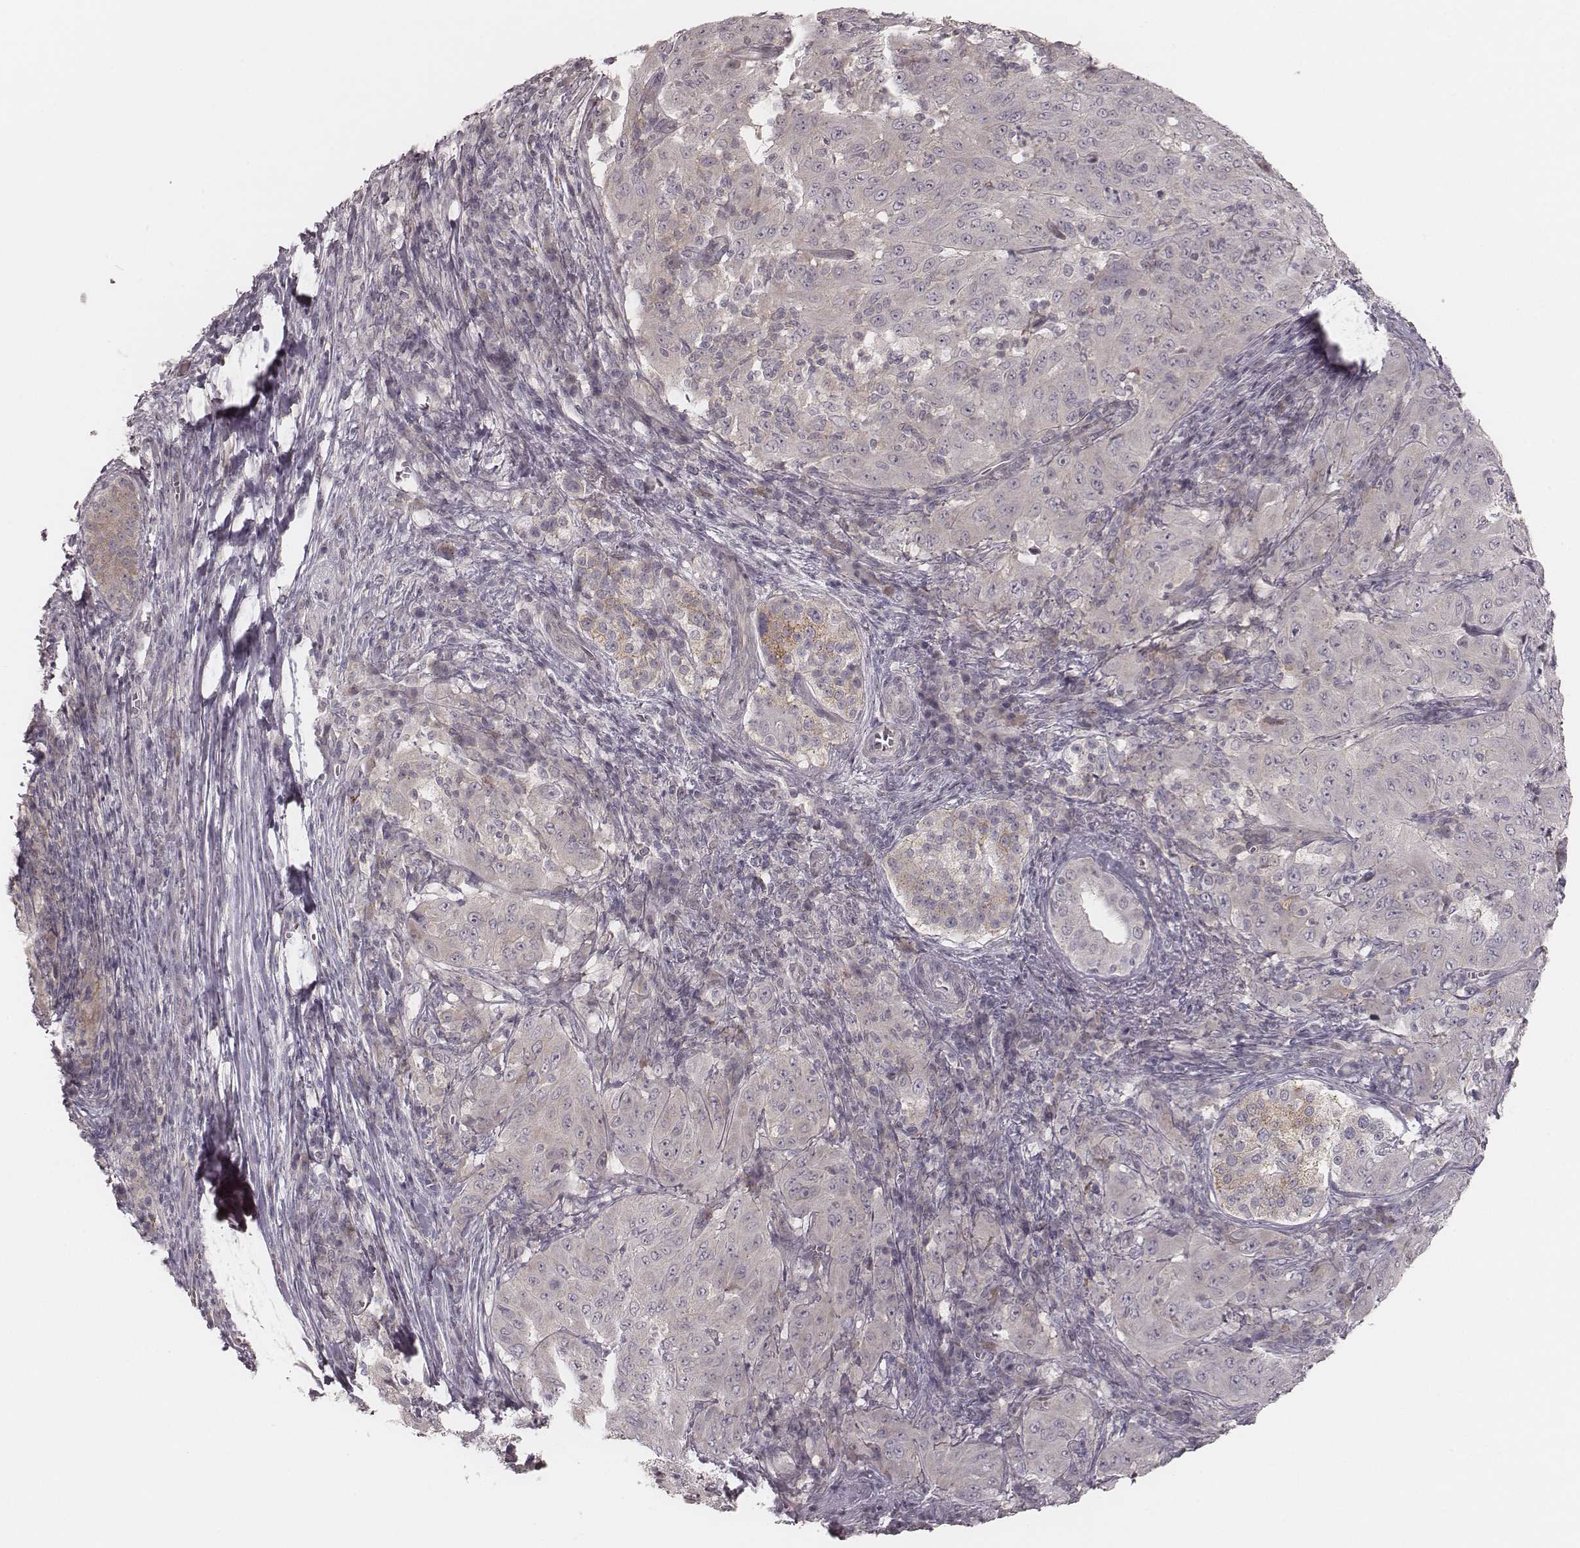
{"staining": {"intensity": "negative", "quantity": "none", "location": "none"}, "tissue": "pancreatic cancer", "cell_type": "Tumor cells", "image_type": "cancer", "snomed": [{"axis": "morphology", "description": "Adenocarcinoma, NOS"}, {"axis": "topography", "description": "Pancreas"}], "caption": "Immunohistochemistry (IHC) histopathology image of neoplastic tissue: pancreatic cancer stained with DAB (3,3'-diaminobenzidine) displays no significant protein positivity in tumor cells.", "gene": "ACACB", "patient": {"sex": "male", "age": 63}}